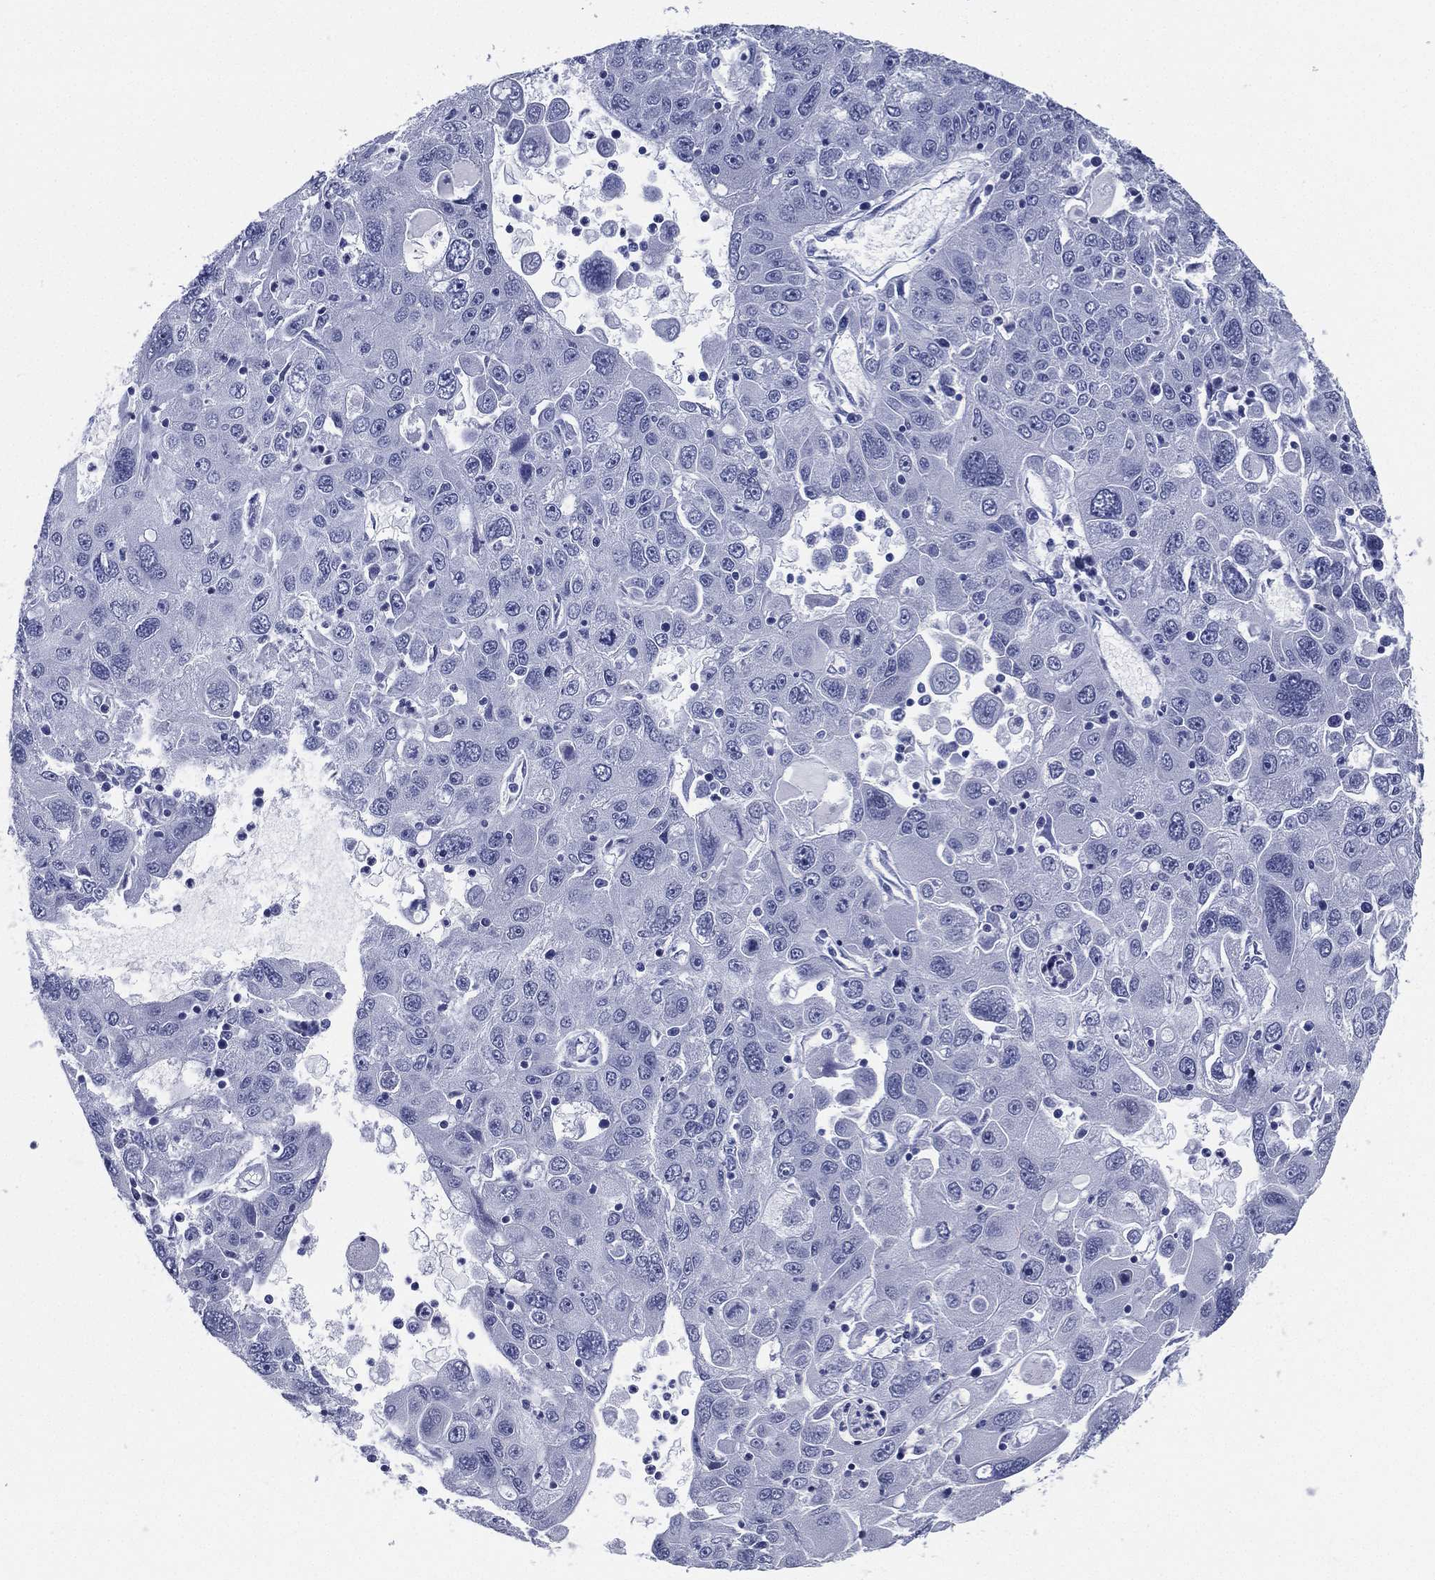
{"staining": {"intensity": "negative", "quantity": "none", "location": "none"}, "tissue": "stomach cancer", "cell_type": "Tumor cells", "image_type": "cancer", "snomed": [{"axis": "morphology", "description": "Adenocarcinoma, NOS"}, {"axis": "topography", "description": "Stomach"}], "caption": "This is a photomicrograph of IHC staining of stomach adenocarcinoma, which shows no expression in tumor cells.", "gene": "RSPH4A", "patient": {"sex": "male", "age": 56}}